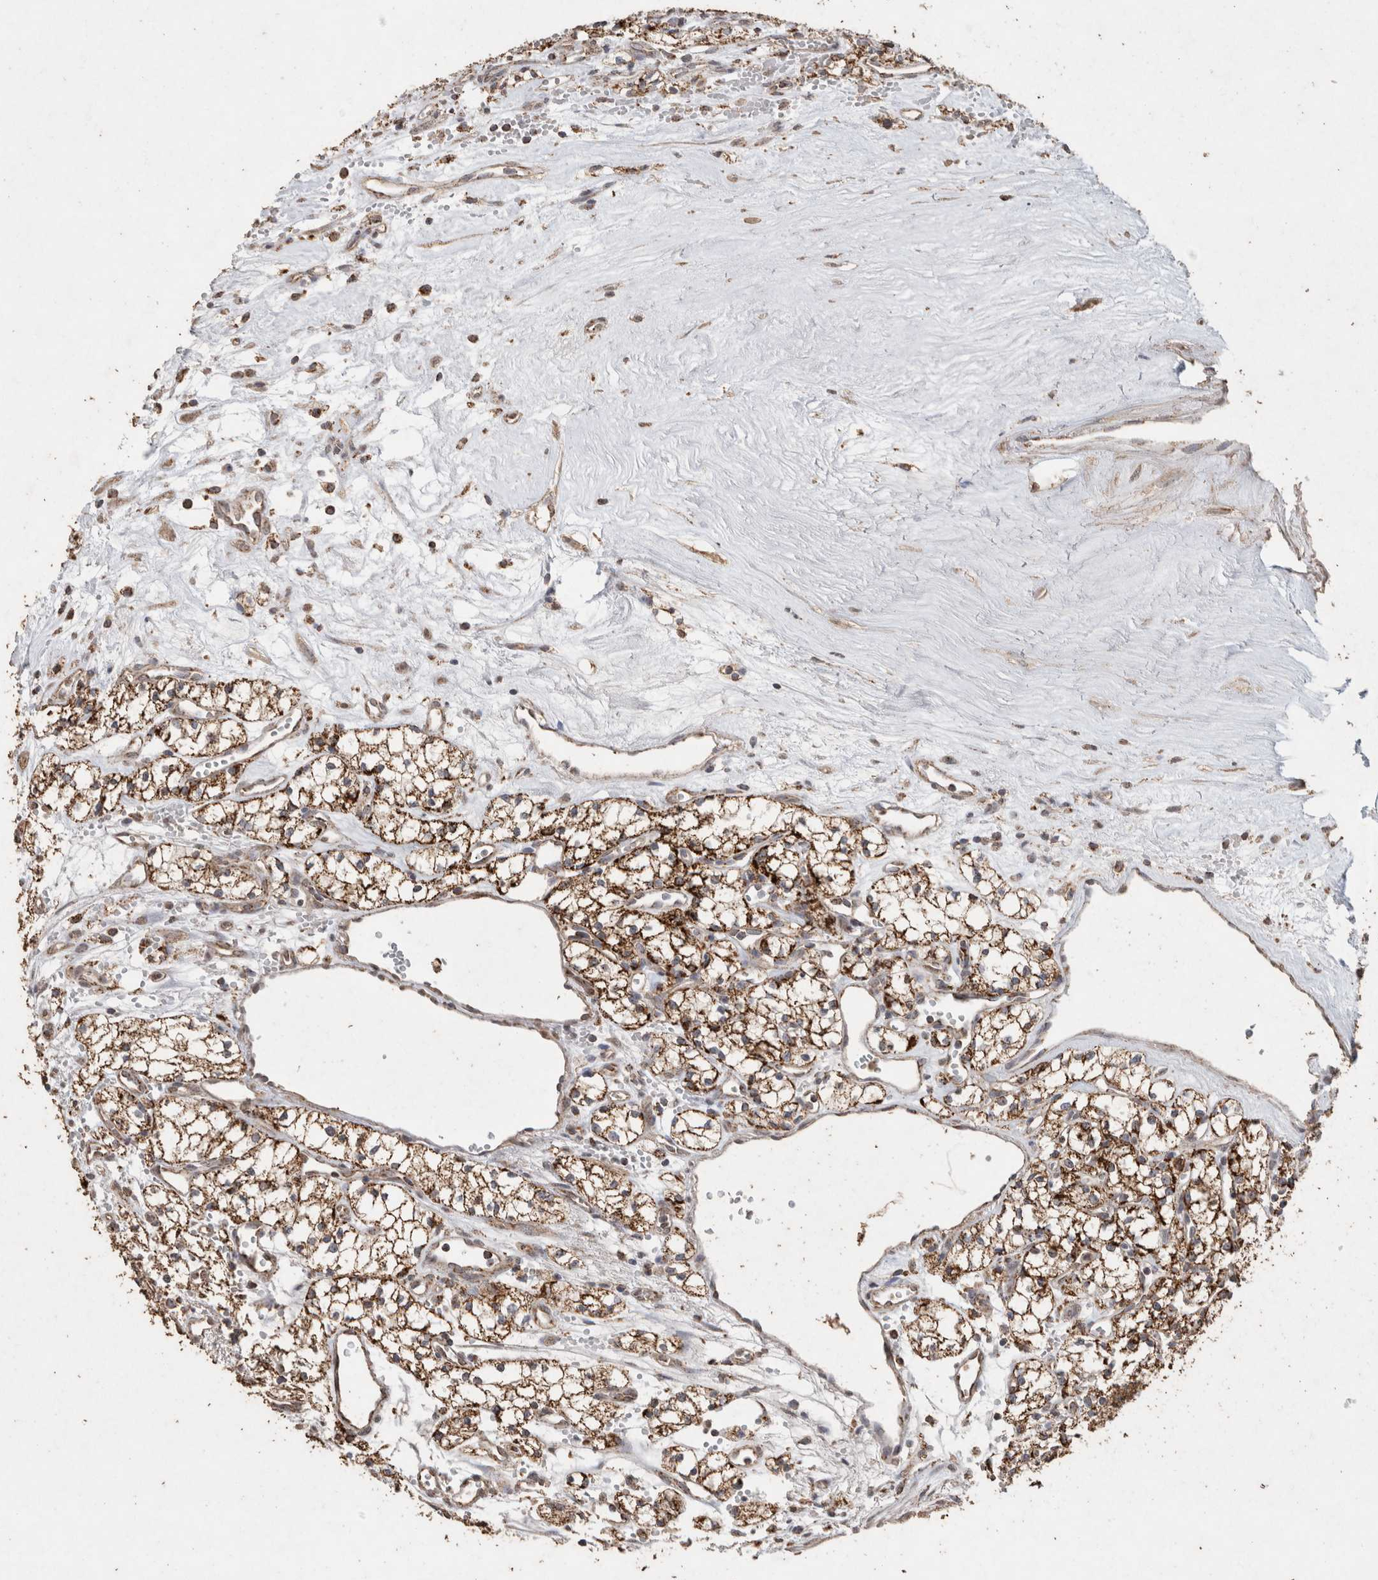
{"staining": {"intensity": "strong", "quantity": ">75%", "location": "cytoplasmic/membranous"}, "tissue": "renal cancer", "cell_type": "Tumor cells", "image_type": "cancer", "snomed": [{"axis": "morphology", "description": "Adenocarcinoma, NOS"}, {"axis": "topography", "description": "Kidney"}], "caption": "A high amount of strong cytoplasmic/membranous staining is identified in approximately >75% of tumor cells in adenocarcinoma (renal) tissue.", "gene": "ACADM", "patient": {"sex": "male", "age": 59}}